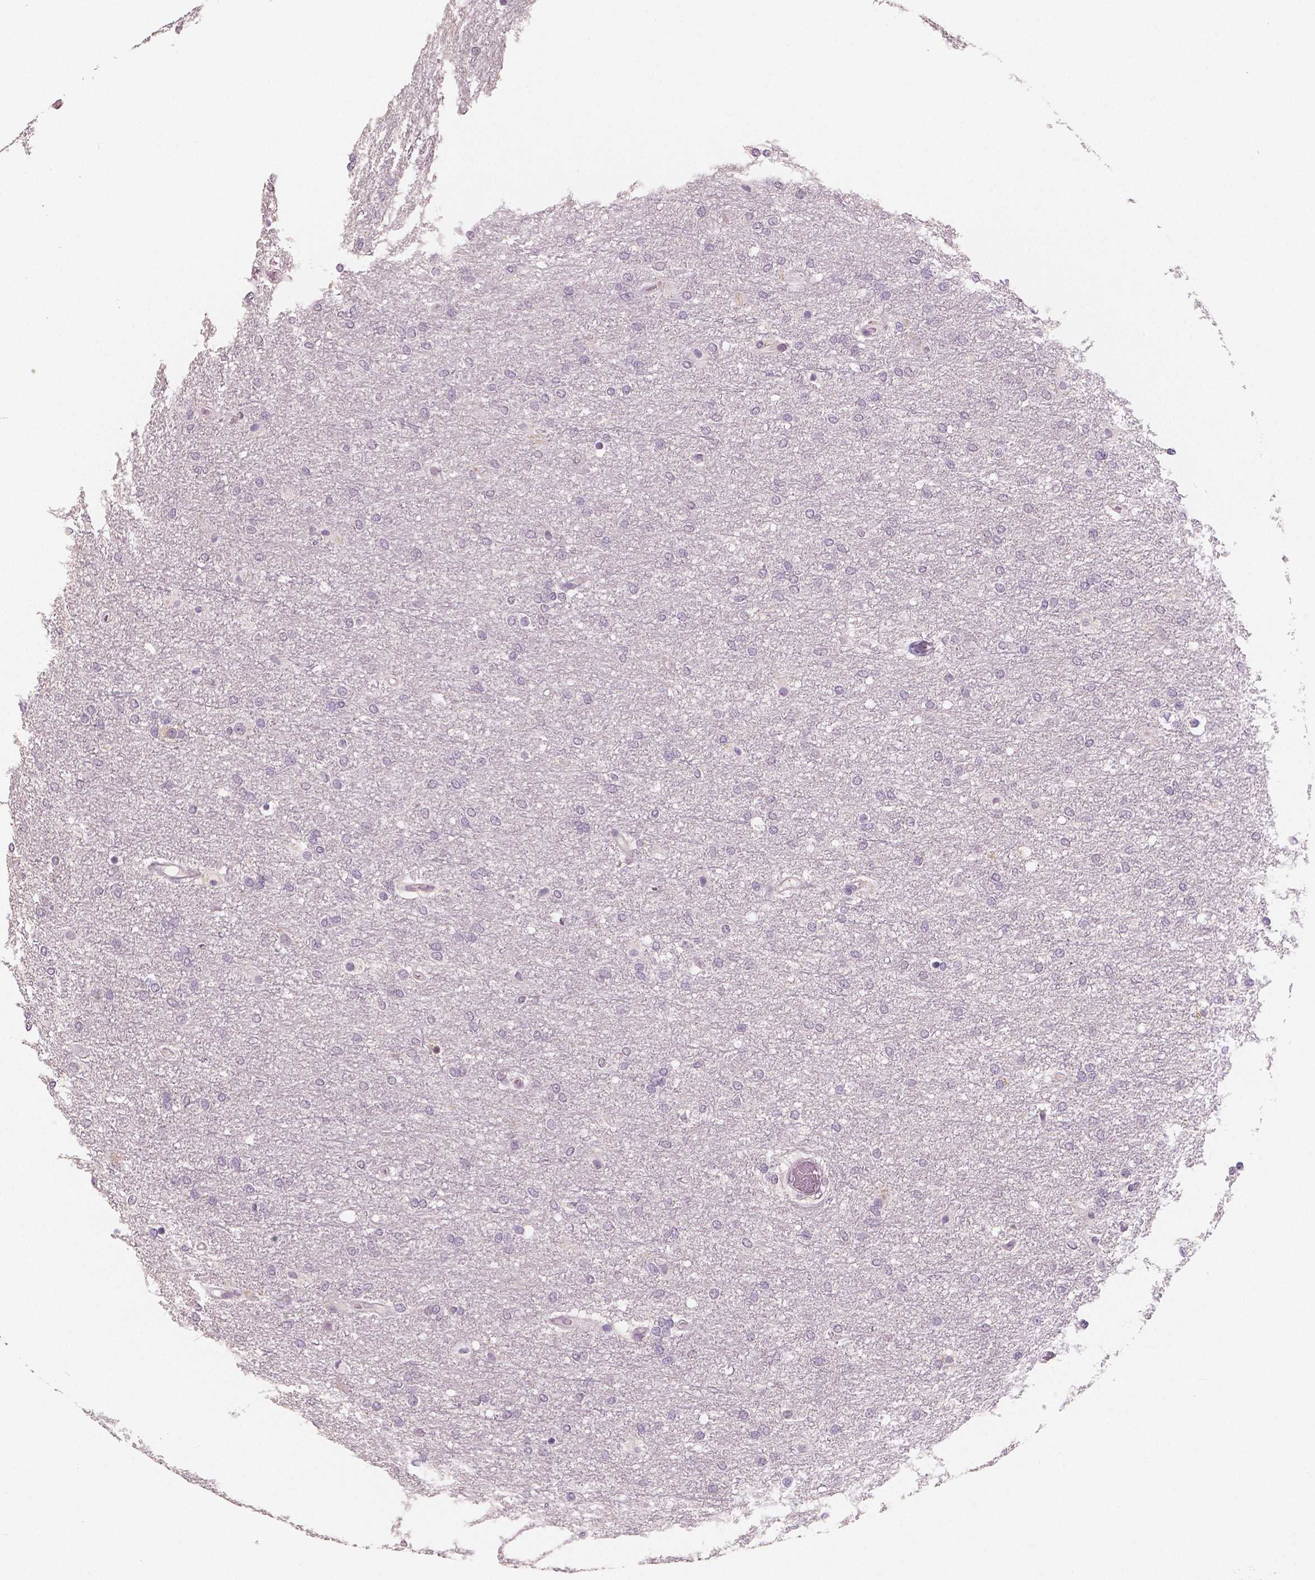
{"staining": {"intensity": "negative", "quantity": "none", "location": "none"}, "tissue": "glioma", "cell_type": "Tumor cells", "image_type": "cancer", "snomed": [{"axis": "morphology", "description": "Glioma, malignant, High grade"}, {"axis": "topography", "description": "Brain"}], "caption": "Tumor cells show no significant protein positivity in high-grade glioma (malignant).", "gene": "KIT", "patient": {"sex": "female", "age": 61}}